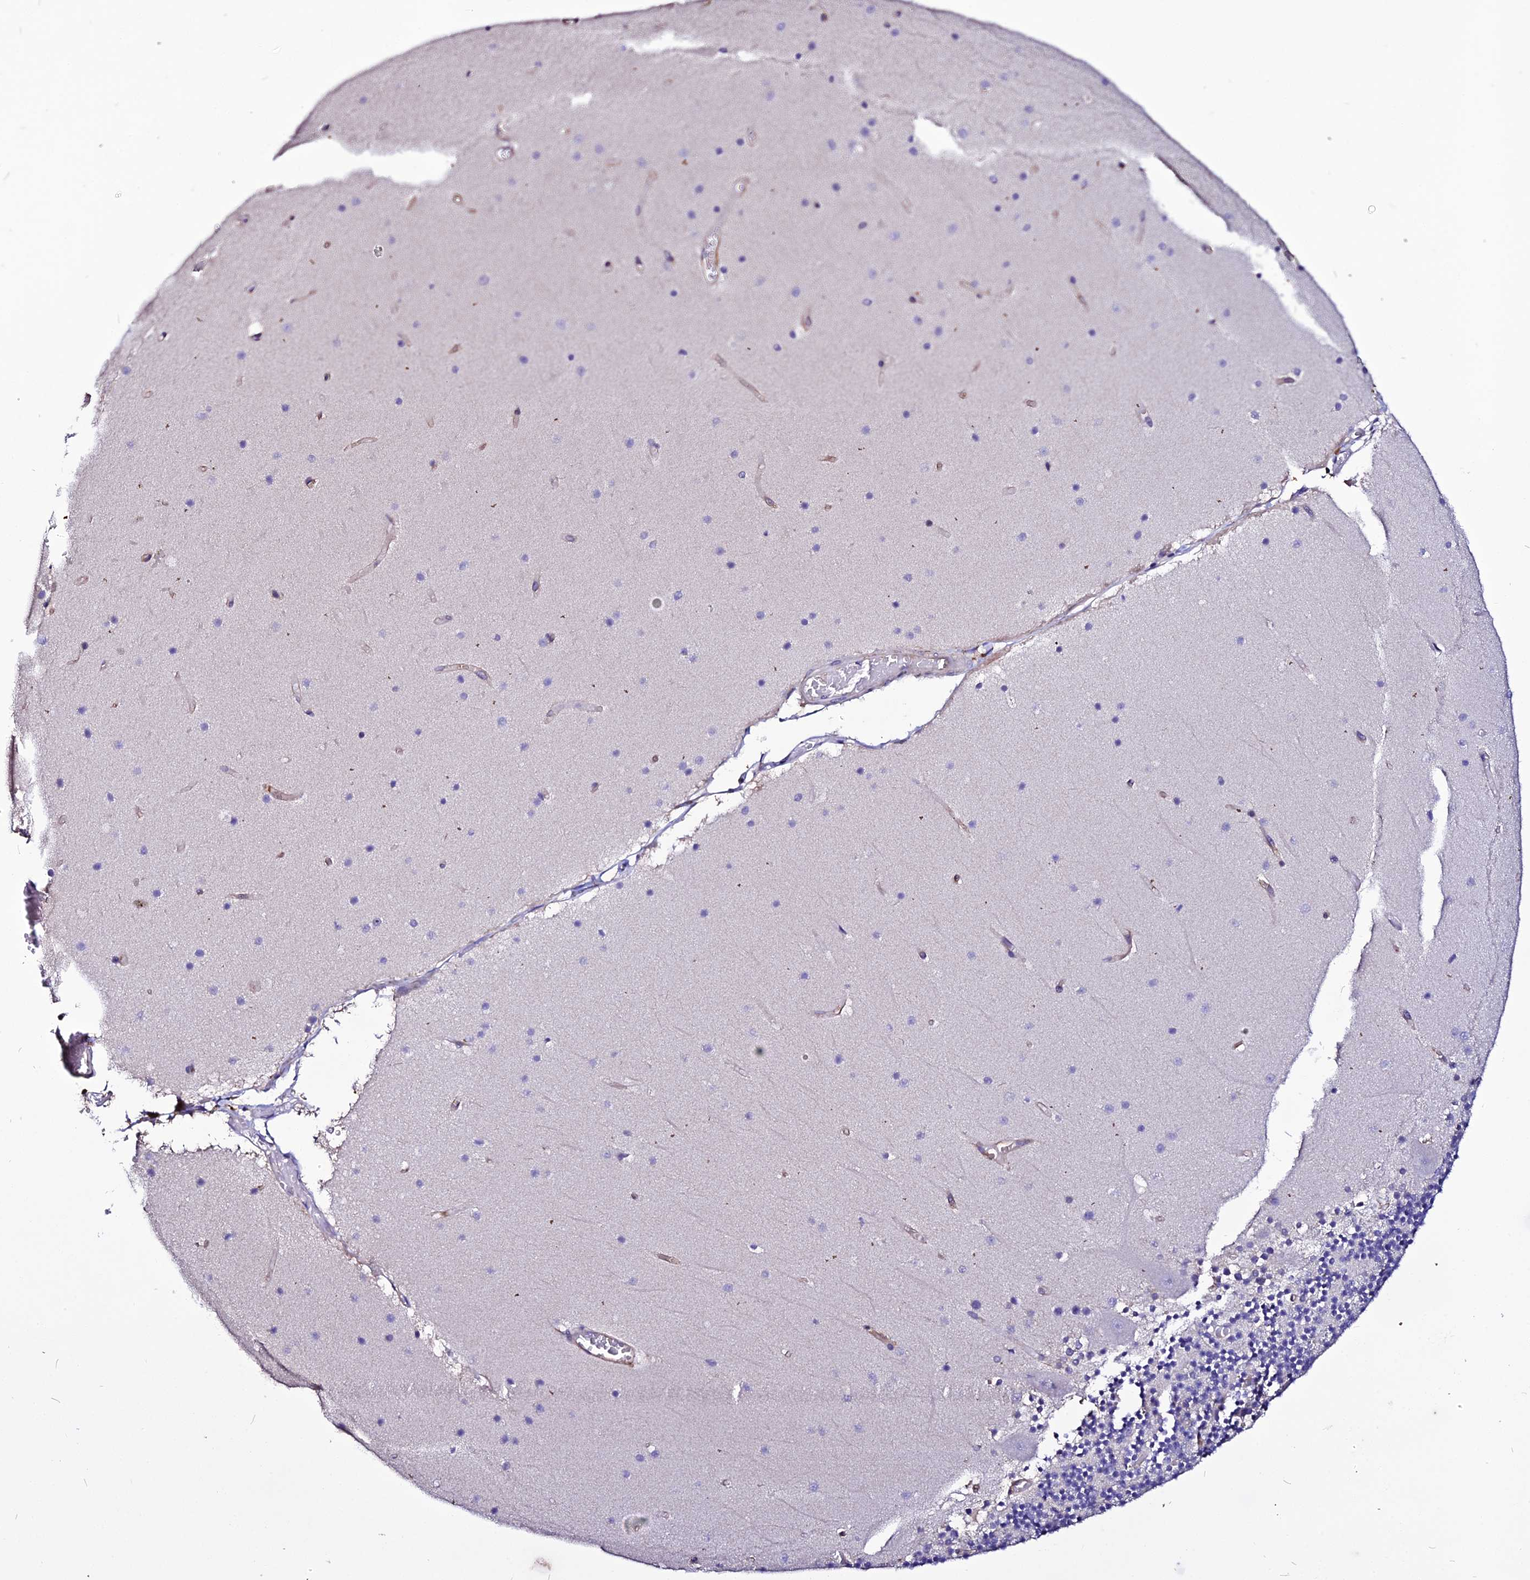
{"staining": {"intensity": "negative", "quantity": "none", "location": "none"}, "tissue": "cerebellum", "cell_type": "Cells in granular layer", "image_type": "normal", "snomed": [{"axis": "morphology", "description": "Normal tissue, NOS"}, {"axis": "topography", "description": "Cerebellum"}], "caption": "Histopathology image shows no protein positivity in cells in granular layer of benign cerebellum.", "gene": "USP17L10", "patient": {"sex": "female", "age": 28}}